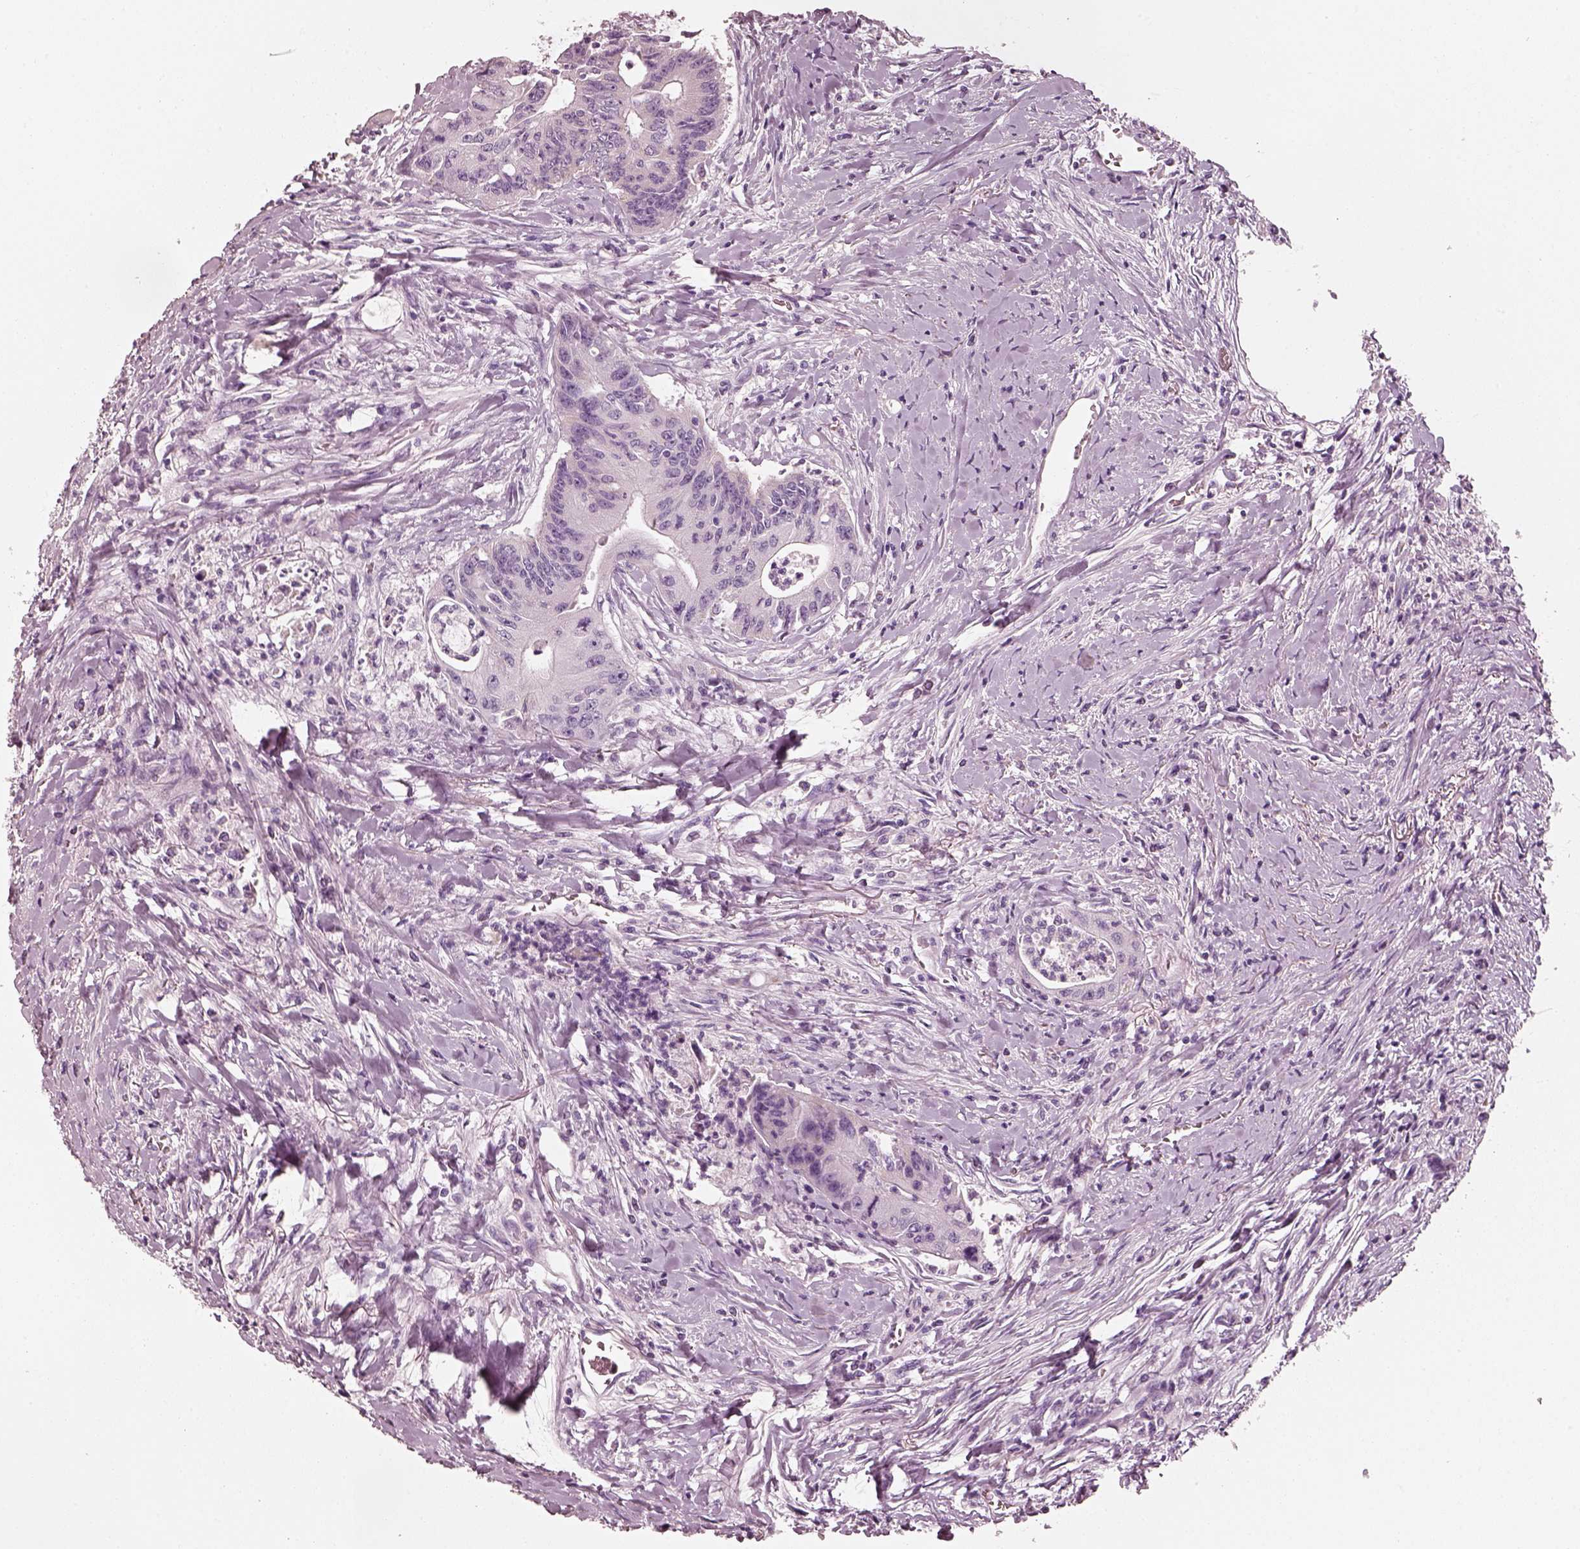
{"staining": {"intensity": "negative", "quantity": "none", "location": "none"}, "tissue": "colorectal cancer", "cell_type": "Tumor cells", "image_type": "cancer", "snomed": [{"axis": "morphology", "description": "Adenocarcinoma, NOS"}, {"axis": "topography", "description": "Rectum"}], "caption": "This is a image of immunohistochemistry (IHC) staining of colorectal adenocarcinoma, which shows no positivity in tumor cells.", "gene": "R3HDML", "patient": {"sex": "male", "age": 59}}